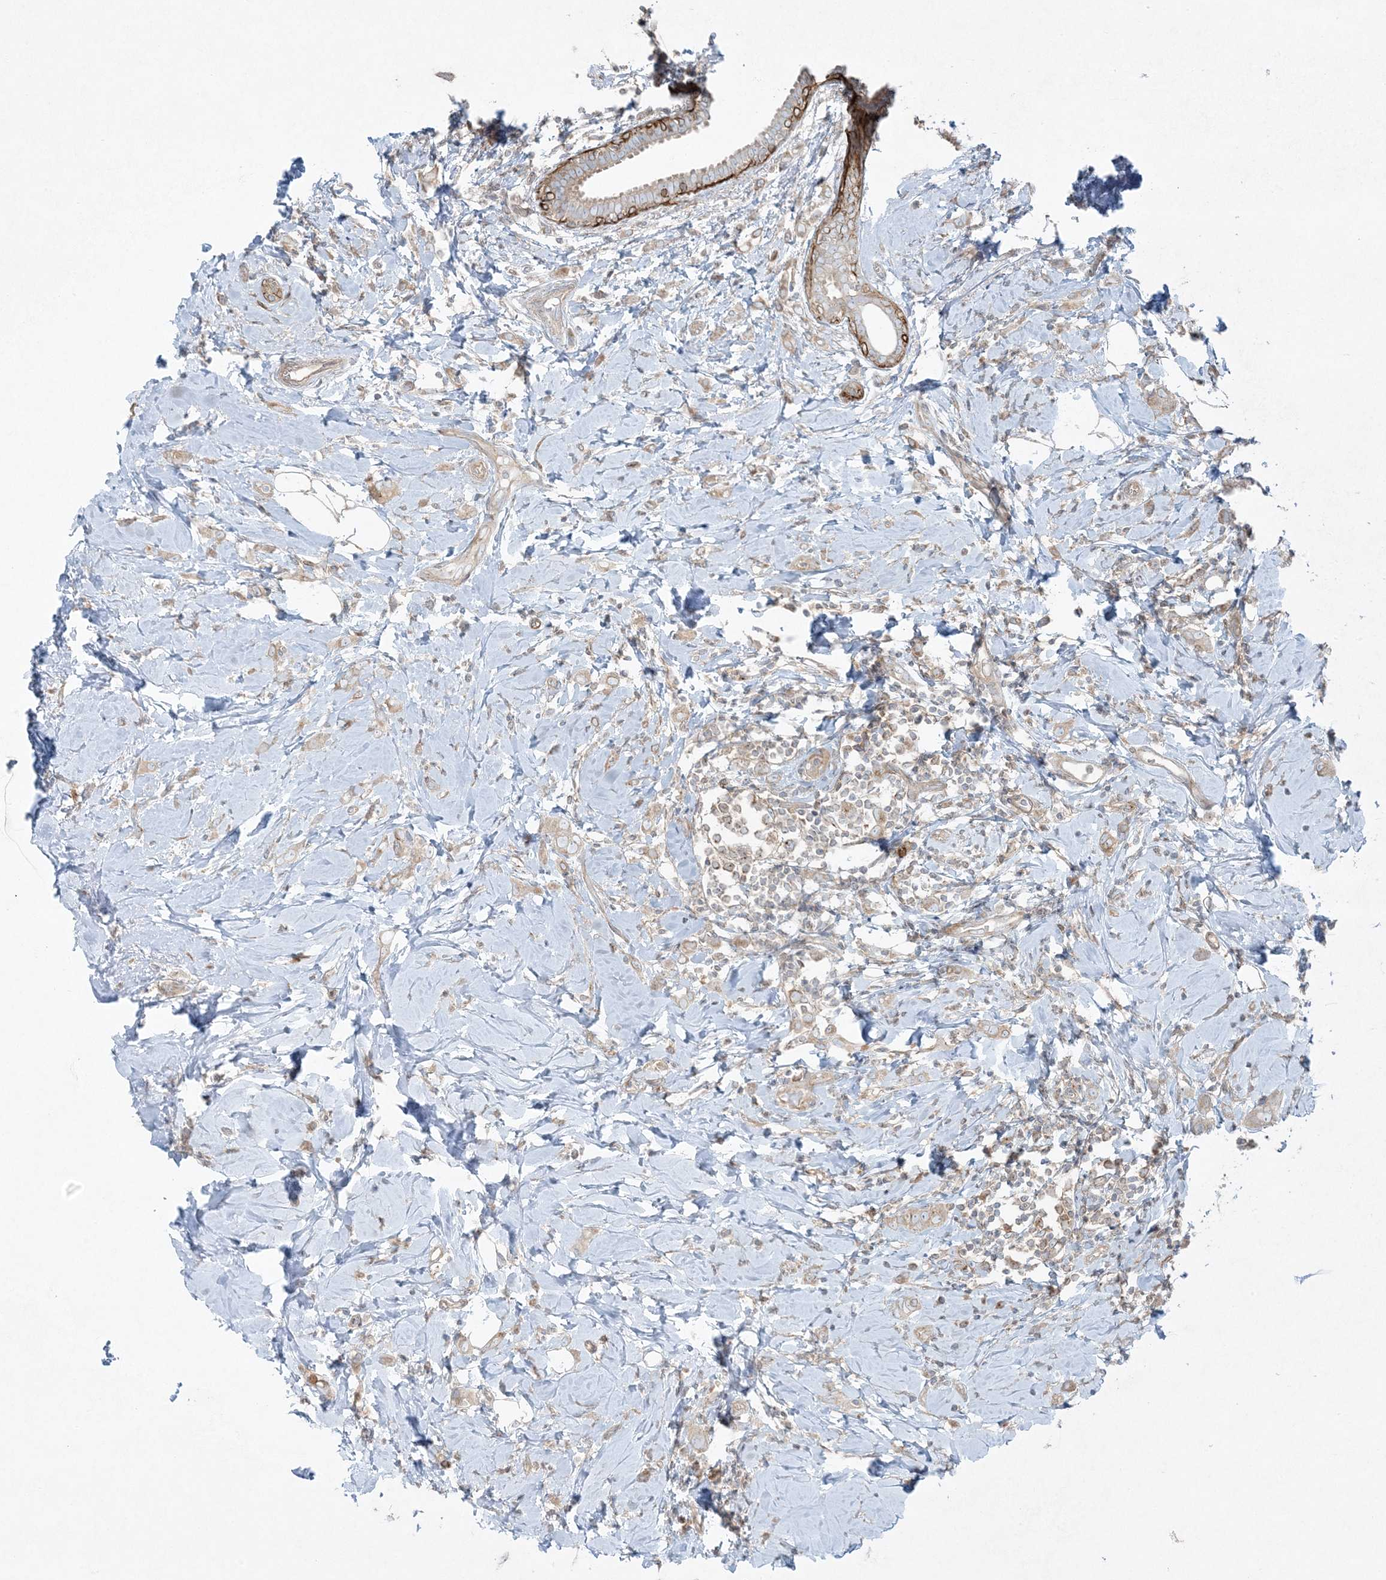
{"staining": {"intensity": "moderate", "quantity": ">75%", "location": "cytoplasmic/membranous"}, "tissue": "breast cancer", "cell_type": "Tumor cells", "image_type": "cancer", "snomed": [{"axis": "morphology", "description": "Lobular carcinoma"}, {"axis": "topography", "description": "Breast"}], "caption": "Immunohistochemical staining of breast cancer exhibits medium levels of moderate cytoplasmic/membranous expression in approximately >75% of tumor cells. (Brightfield microscopy of DAB IHC at high magnification).", "gene": "PIK3R4", "patient": {"sex": "female", "age": 47}}